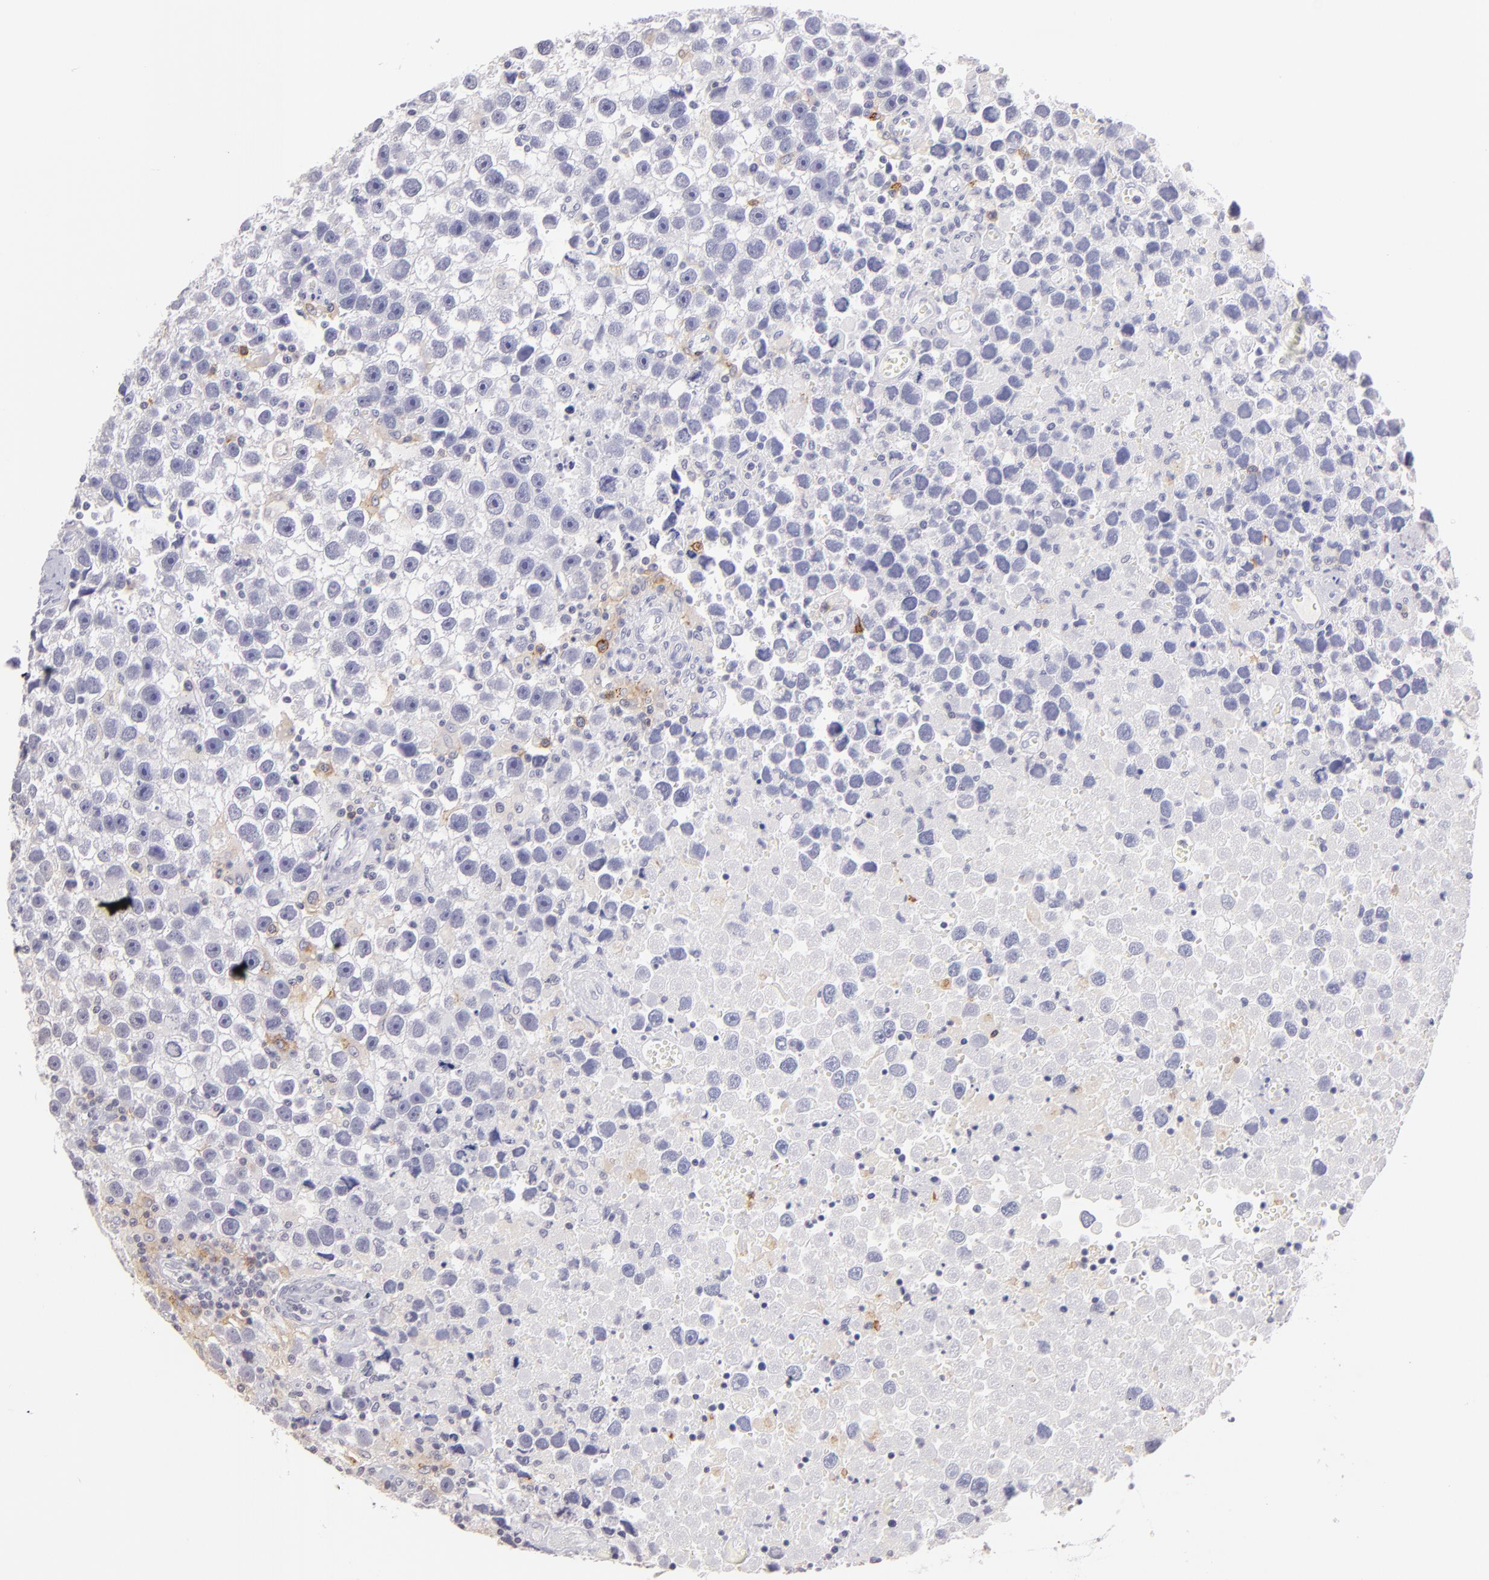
{"staining": {"intensity": "negative", "quantity": "none", "location": "none"}, "tissue": "testis cancer", "cell_type": "Tumor cells", "image_type": "cancer", "snomed": [{"axis": "morphology", "description": "Seminoma, NOS"}, {"axis": "topography", "description": "Testis"}], "caption": "This histopathology image is of testis cancer stained with immunohistochemistry to label a protein in brown with the nuclei are counter-stained blue. There is no staining in tumor cells.", "gene": "IL2RA", "patient": {"sex": "male", "age": 43}}